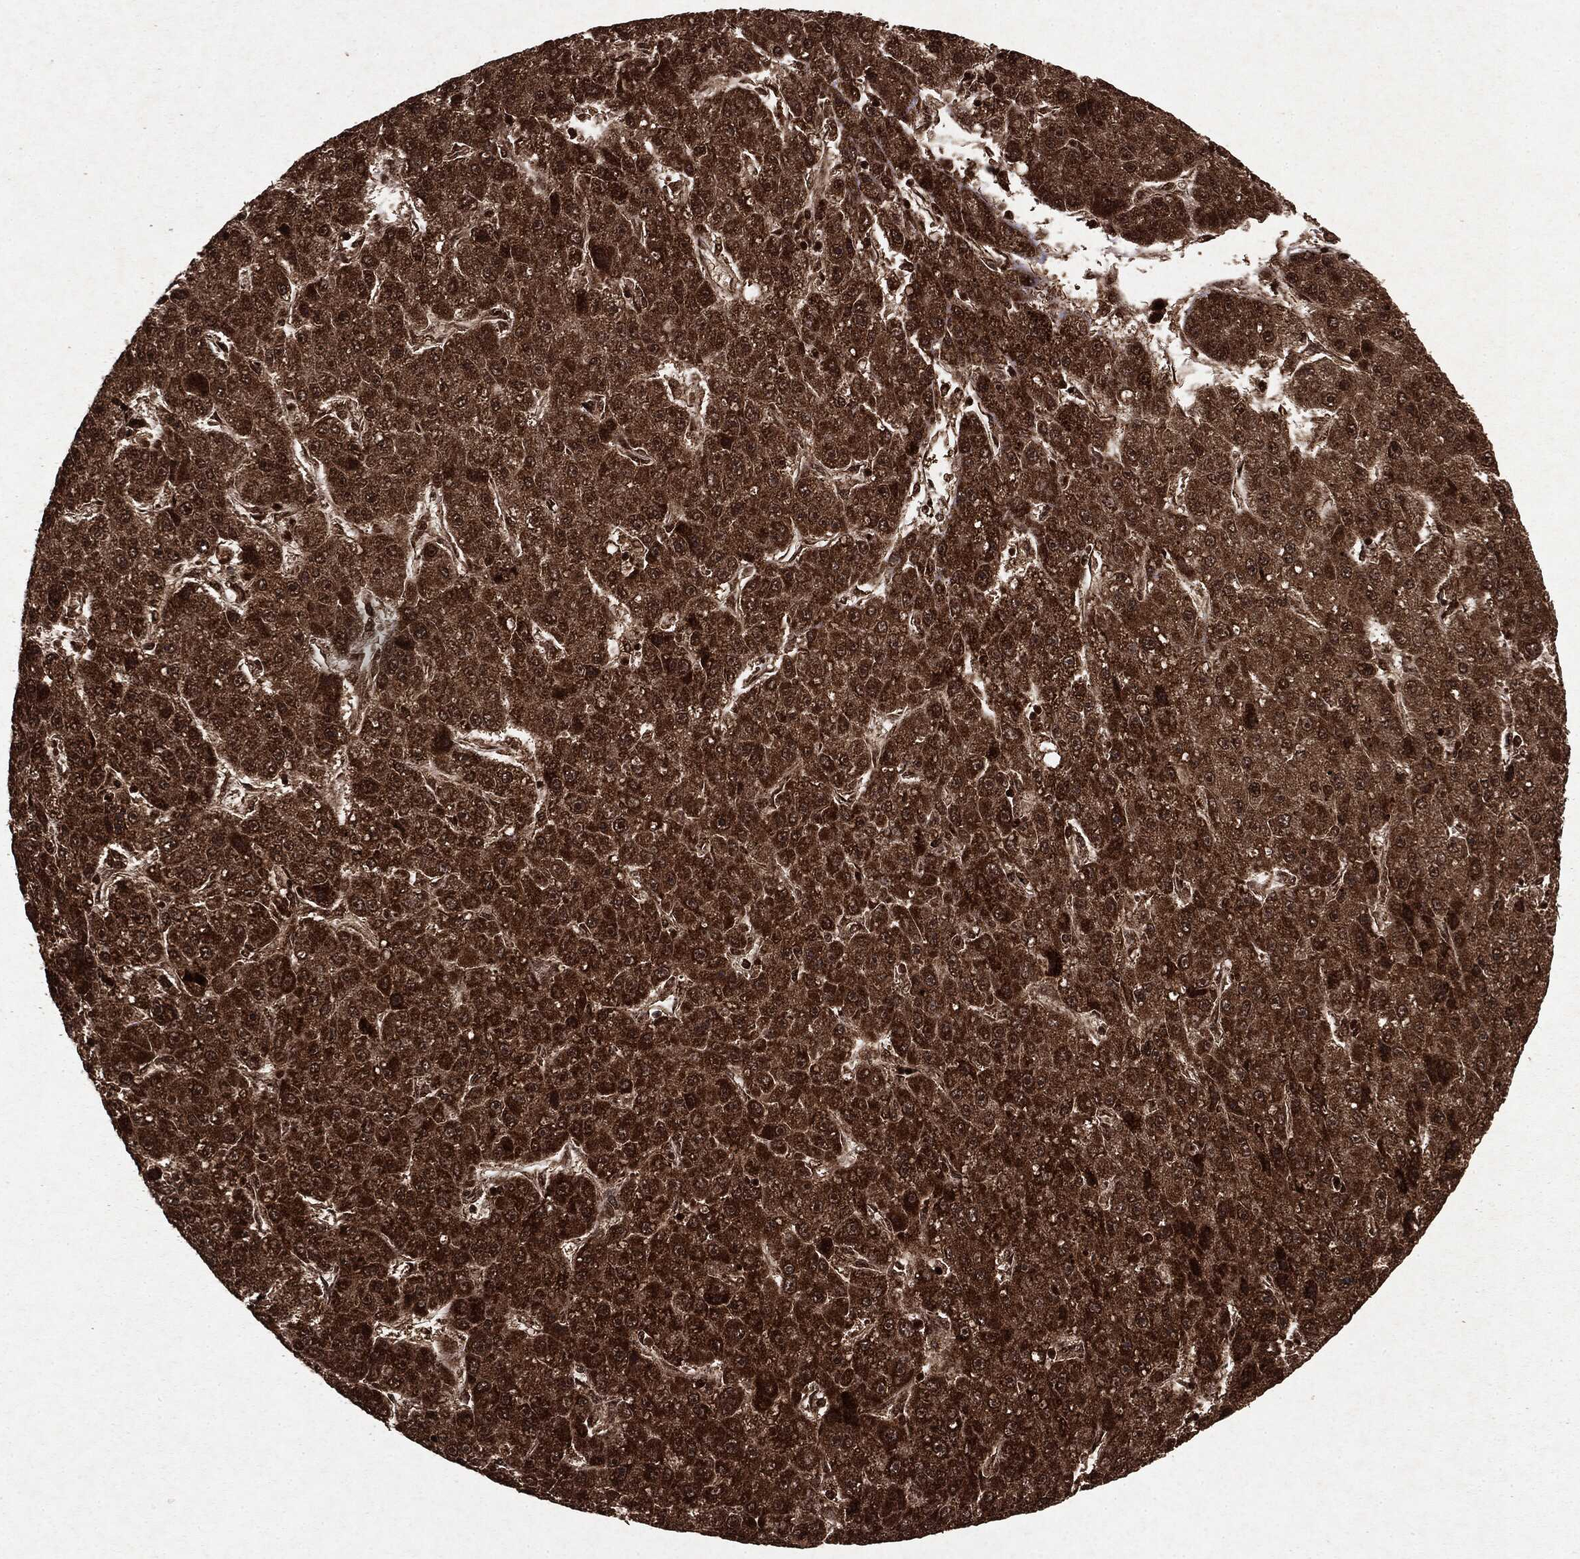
{"staining": {"intensity": "strong", "quantity": ">75%", "location": "cytoplasmic/membranous,nuclear"}, "tissue": "liver cancer", "cell_type": "Tumor cells", "image_type": "cancer", "snomed": [{"axis": "morphology", "description": "Carcinoma, Hepatocellular, NOS"}, {"axis": "topography", "description": "Liver"}], "caption": "The histopathology image shows a brown stain indicating the presence of a protein in the cytoplasmic/membranous and nuclear of tumor cells in hepatocellular carcinoma (liver).", "gene": "PEBP1", "patient": {"sex": "male", "age": 67}}